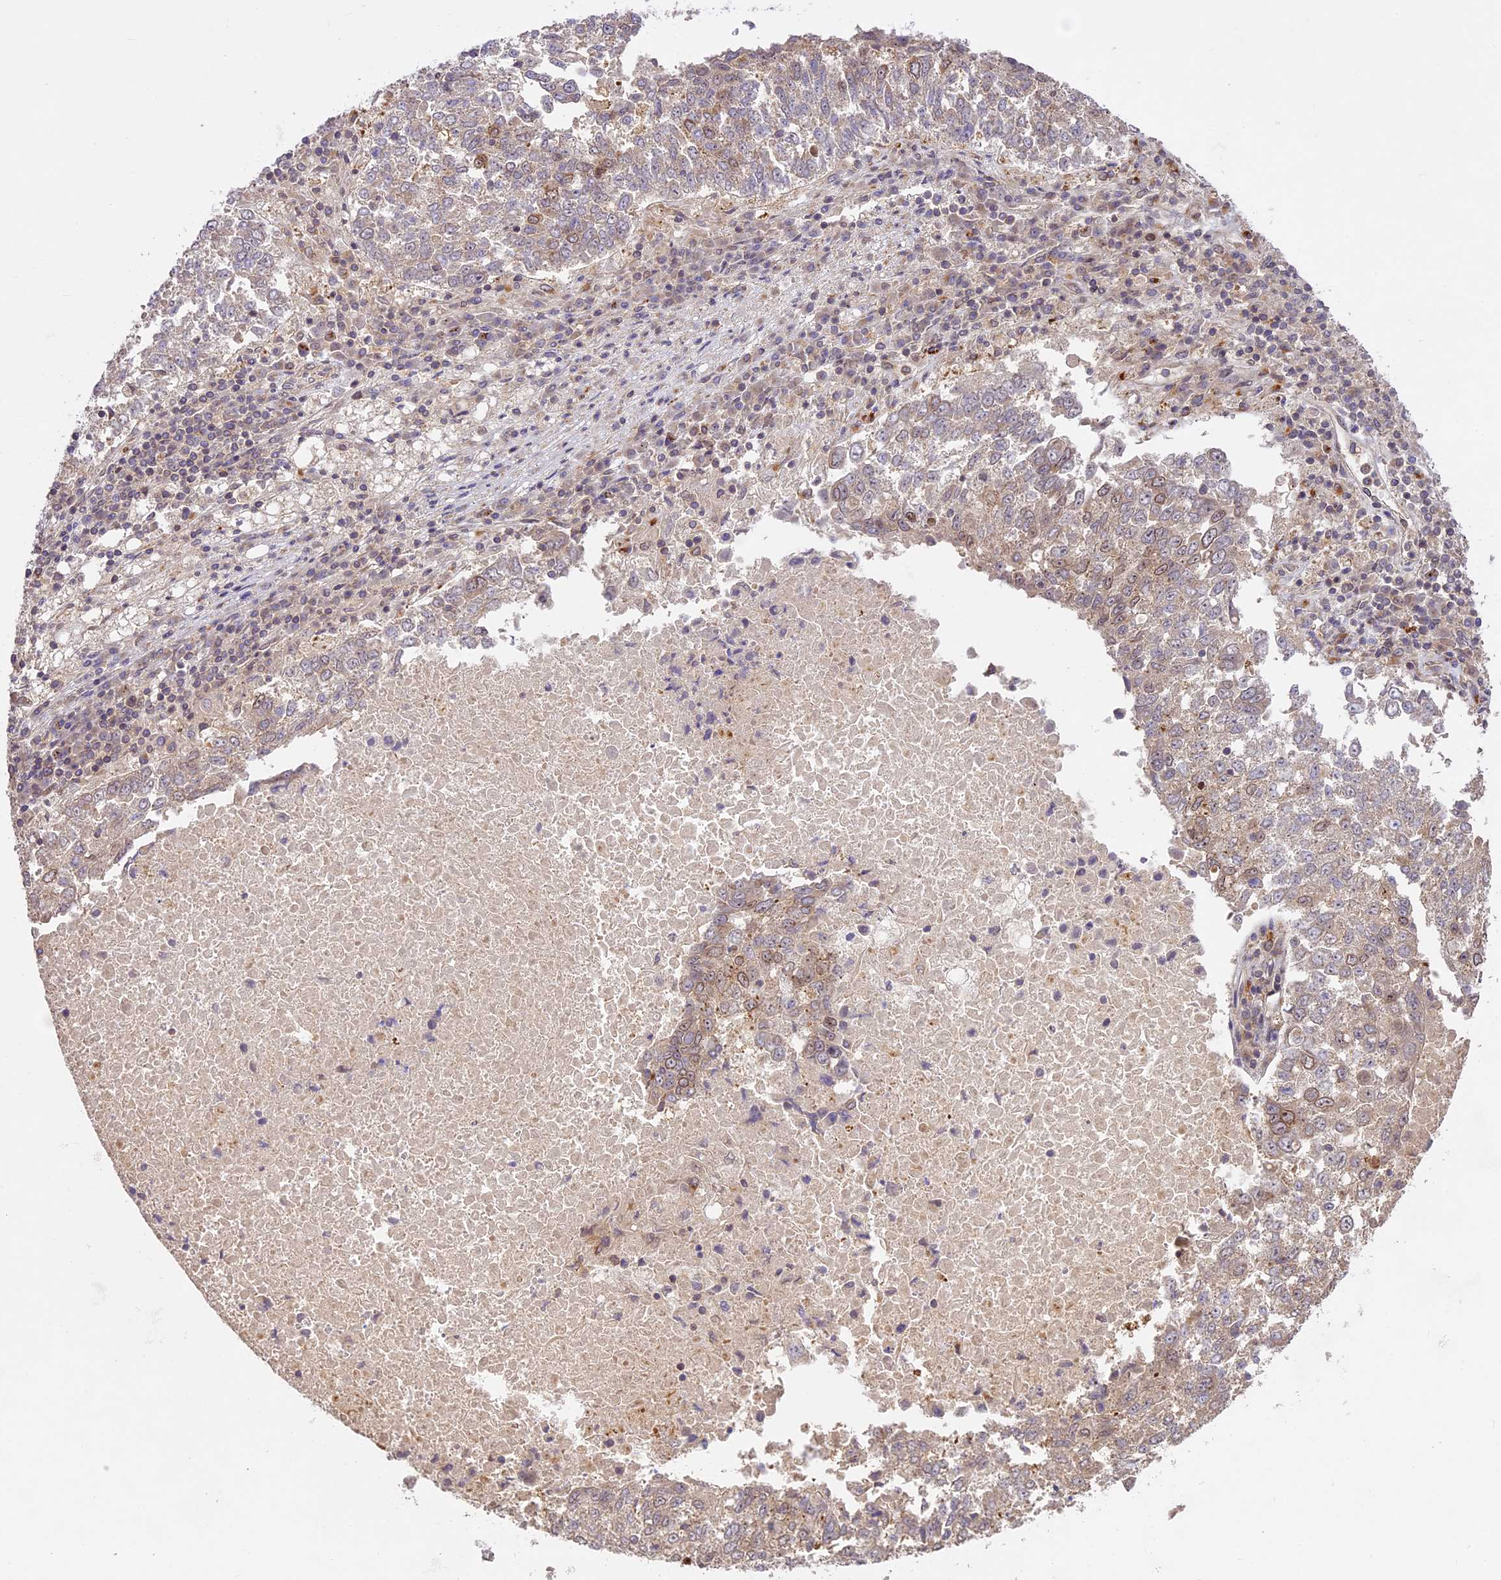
{"staining": {"intensity": "weak", "quantity": "<25%", "location": "cytoplasmic/membranous,nuclear"}, "tissue": "lung cancer", "cell_type": "Tumor cells", "image_type": "cancer", "snomed": [{"axis": "morphology", "description": "Squamous cell carcinoma, NOS"}, {"axis": "topography", "description": "Lung"}], "caption": "Tumor cells are negative for protein expression in human squamous cell carcinoma (lung).", "gene": "DGKH", "patient": {"sex": "male", "age": 73}}